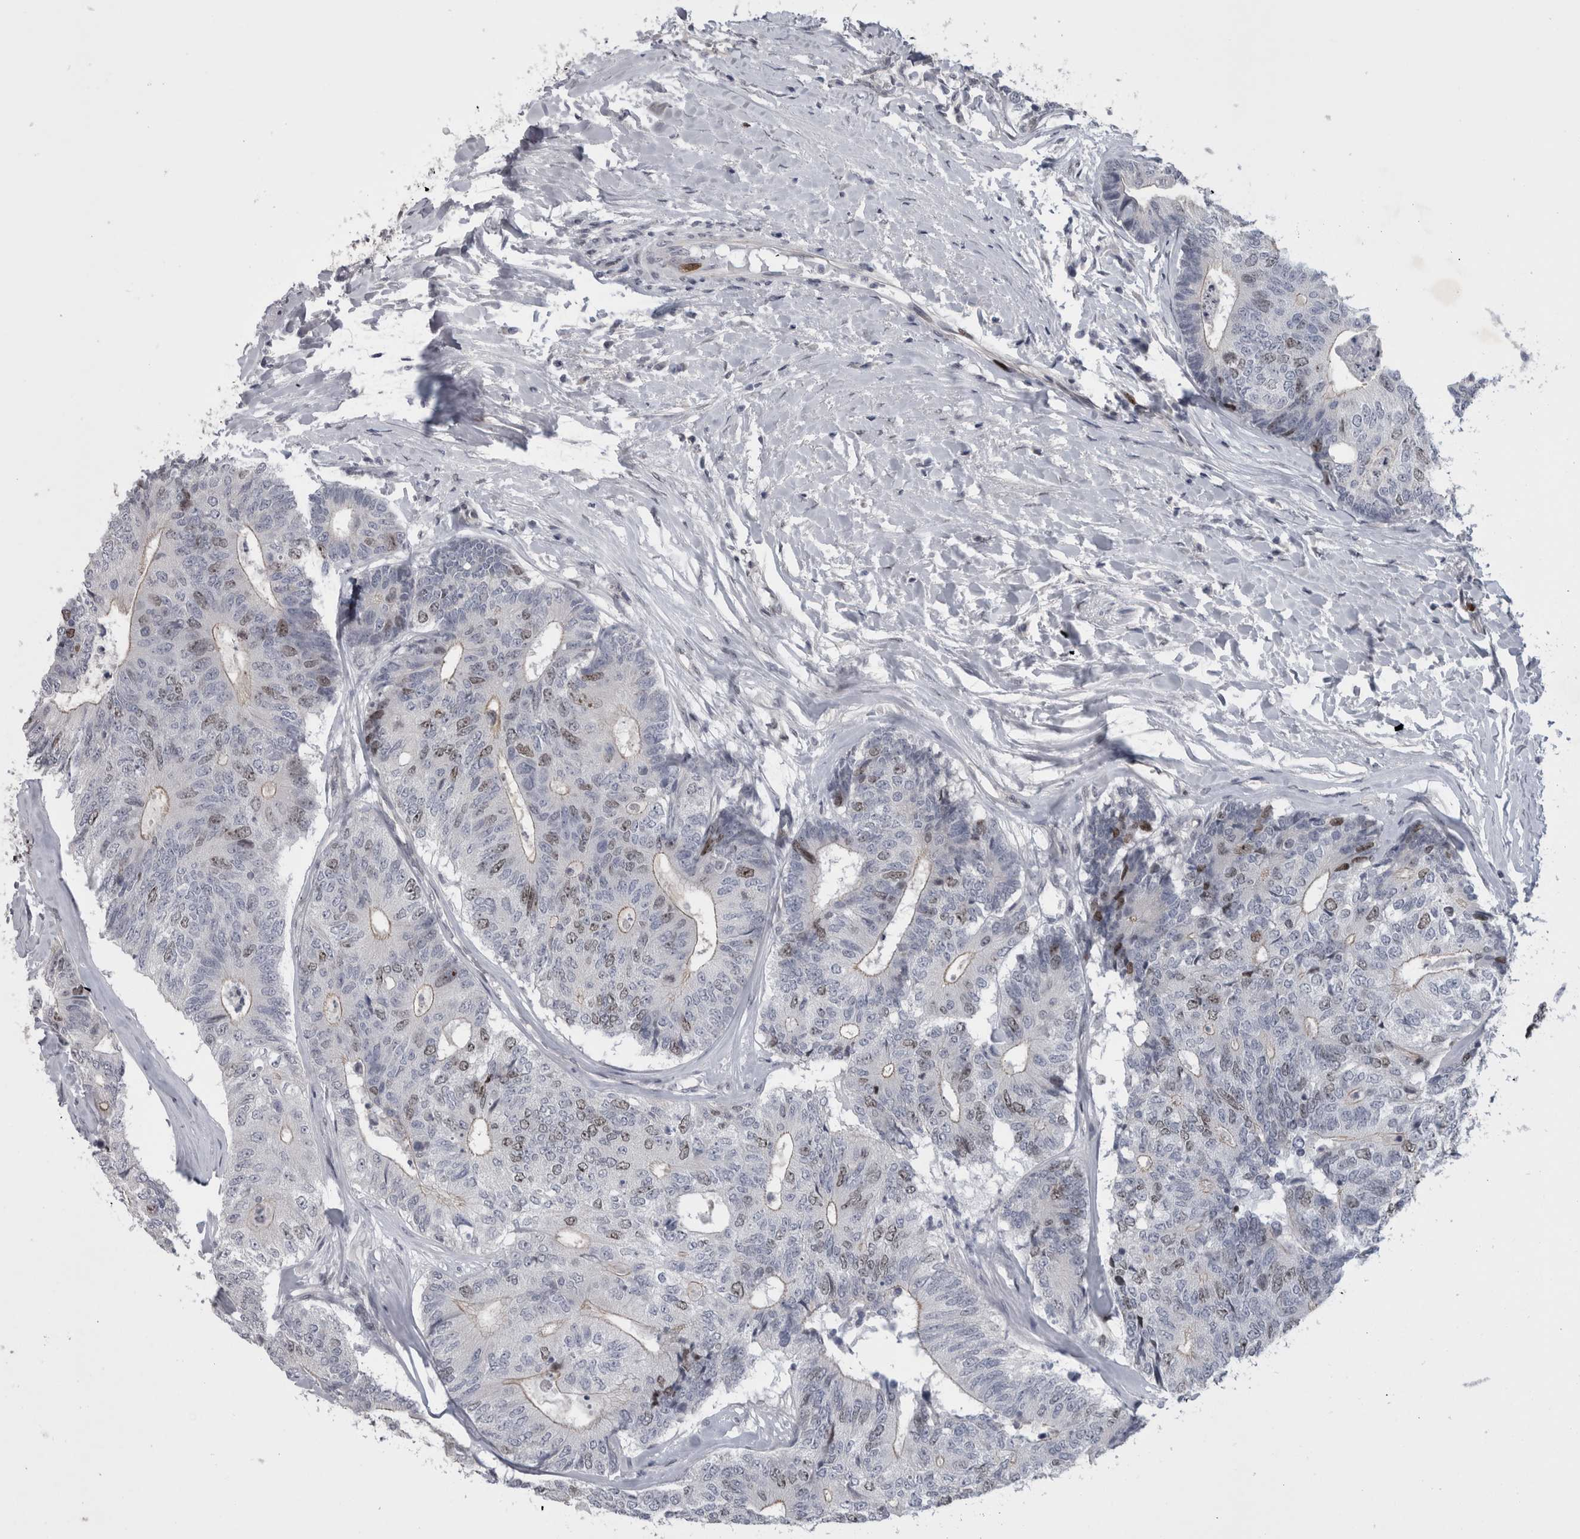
{"staining": {"intensity": "moderate", "quantity": "<25%", "location": "nuclear"}, "tissue": "colorectal cancer", "cell_type": "Tumor cells", "image_type": "cancer", "snomed": [{"axis": "morphology", "description": "Adenocarcinoma, NOS"}, {"axis": "topography", "description": "Colon"}], "caption": "Moderate nuclear protein staining is seen in about <25% of tumor cells in adenocarcinoma (colorectal).", "gene": "KIF18B", "patient": {"sex": "female", "age": 67}}